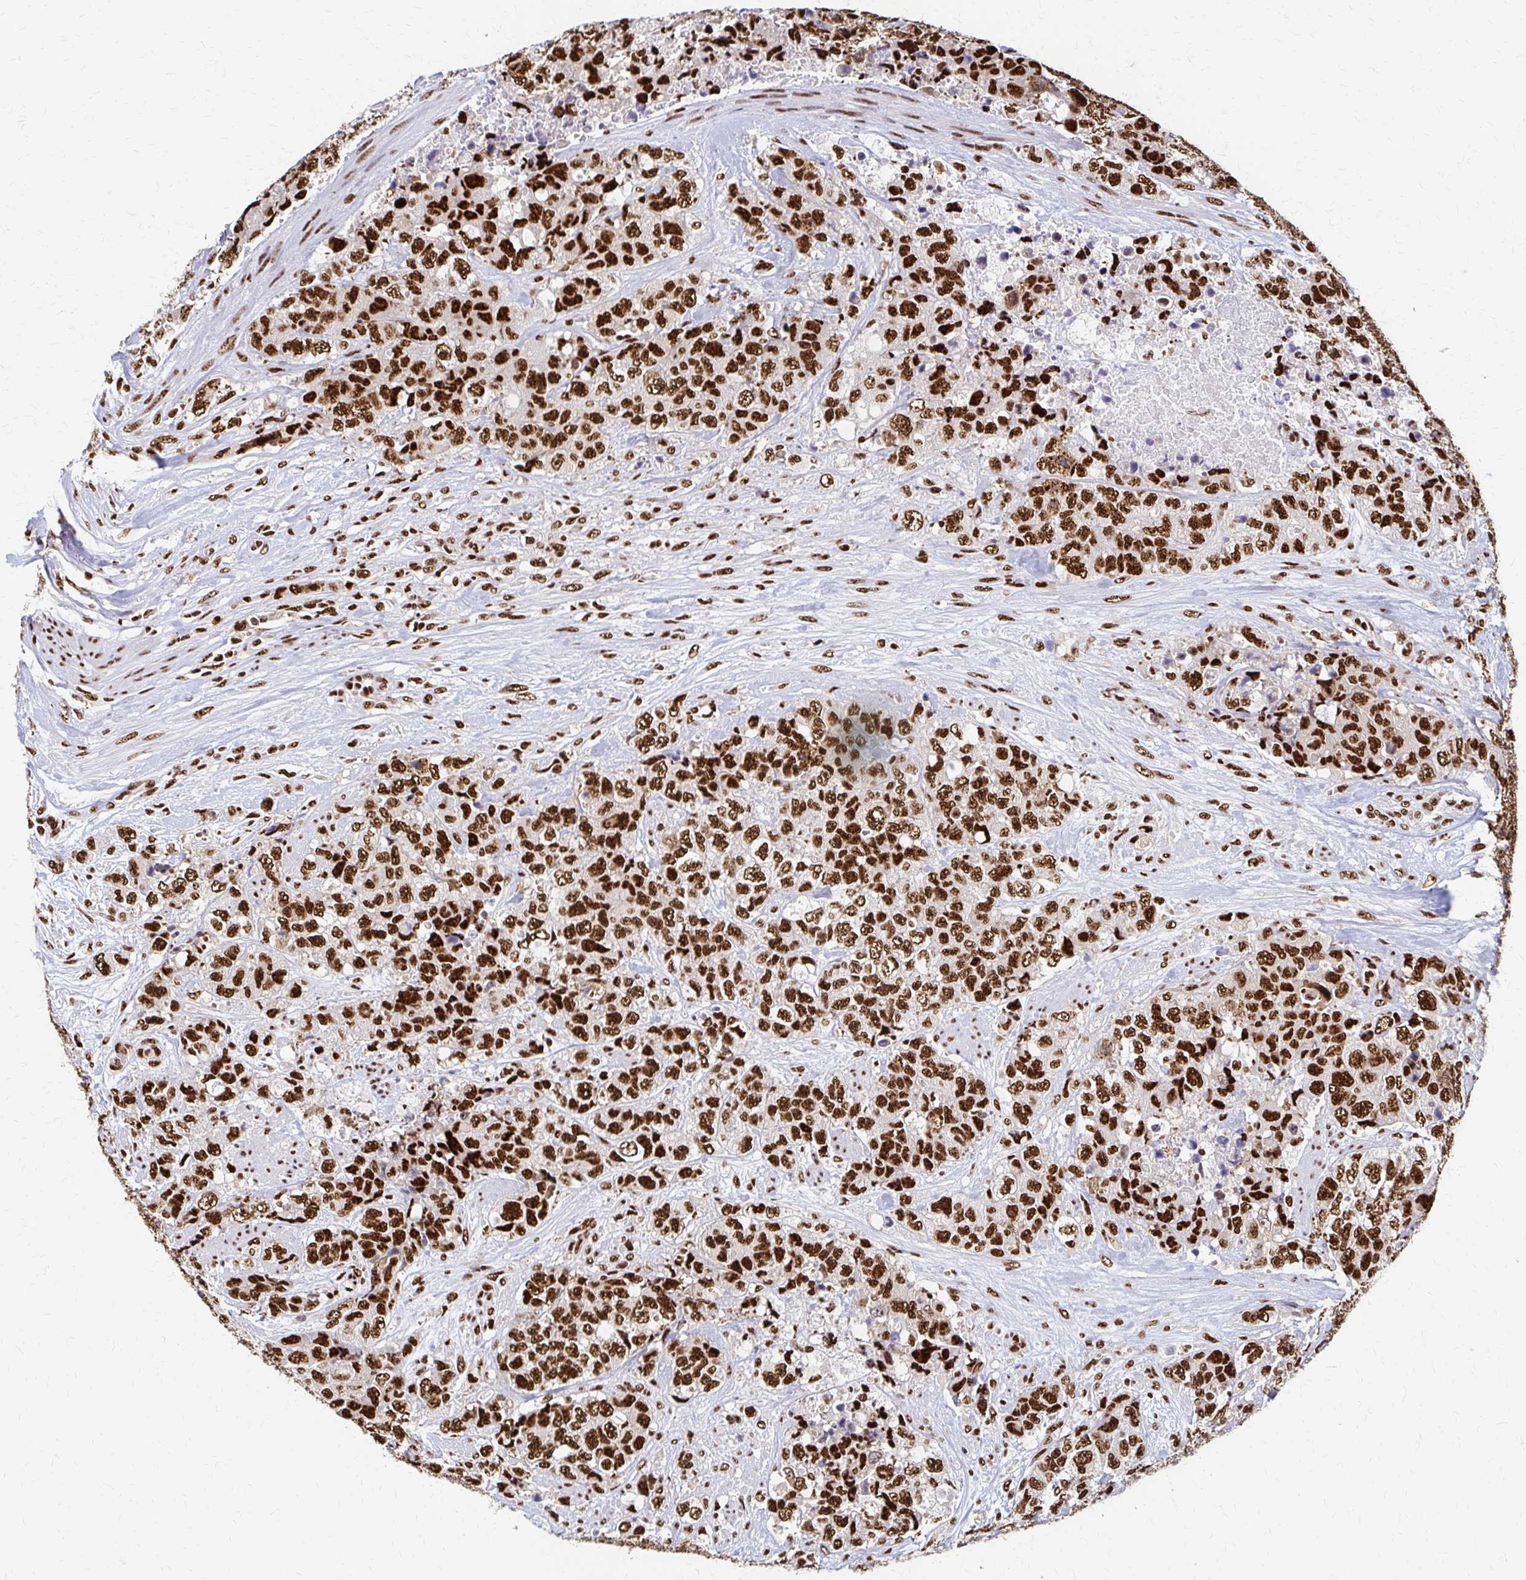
{"staining": {"intensity": "strong", "quantity": ">75%", "location": "nuclear"}, "tissue": "urothelial cancer", "cell_type": "Tumor cells", "image_type": "cancer", "snomed": [{"axis": "morphology", "description": "Urothelial carcinoma, High grade"}, {"axis": "topography", "description": "Urinary bladder"}], "caption": "An immunohistochemistry (IHC) image of tumor tissue is shown. Protein staining in brown shows strong nuclear positivity in high-grade urothelial carcinoma within tumor cells.", "gene": "CNKSR3", "patient": {"sex": "female", "age": 78}}